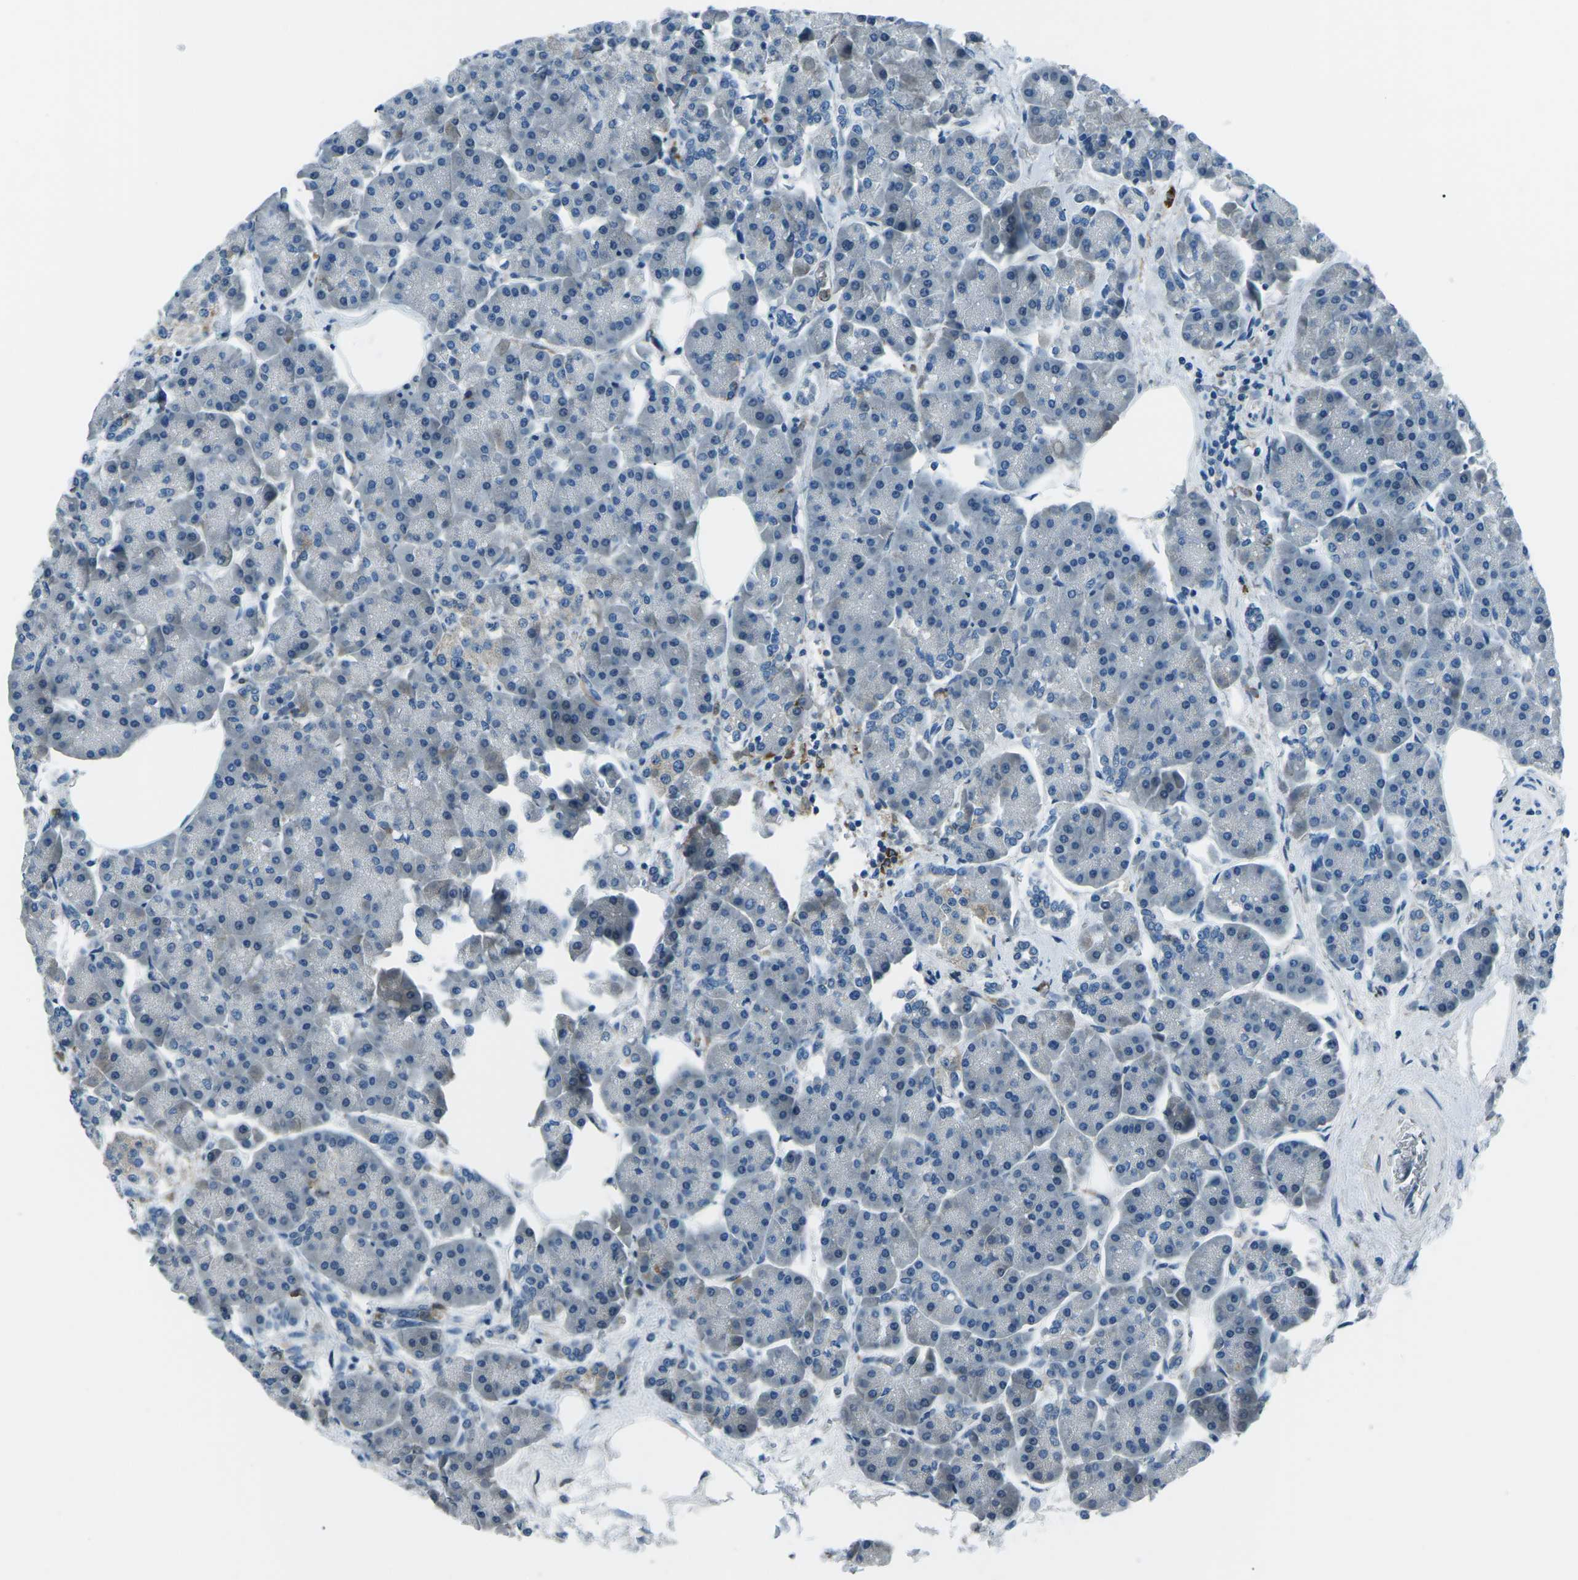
{"staining": {"intensity": "negative", "quantity": "none", "location": "none"}, "tissue": "pancreas", "cell_type": "Exocrine glandular cells", "image_type": "normal", "snomed": [{"axis": "morphology", "description": "Normal tissue, NOS"}, {"axis": "topography", "description": "Pancreas"}], "caption": "IHC photomicrograph of benign pancreas stained for a protein (brown), which demonstrates no staining in exocrine glandular cells. The staining was performed using DAB (3,3'-diaminobenzidine) to visualize the protein expression in brown, while the nuclei were stained in blue with hematoxylin (Magnification: 20x).", "gene": "CD1D", "patient": {"sex": "female", "age": 70}}